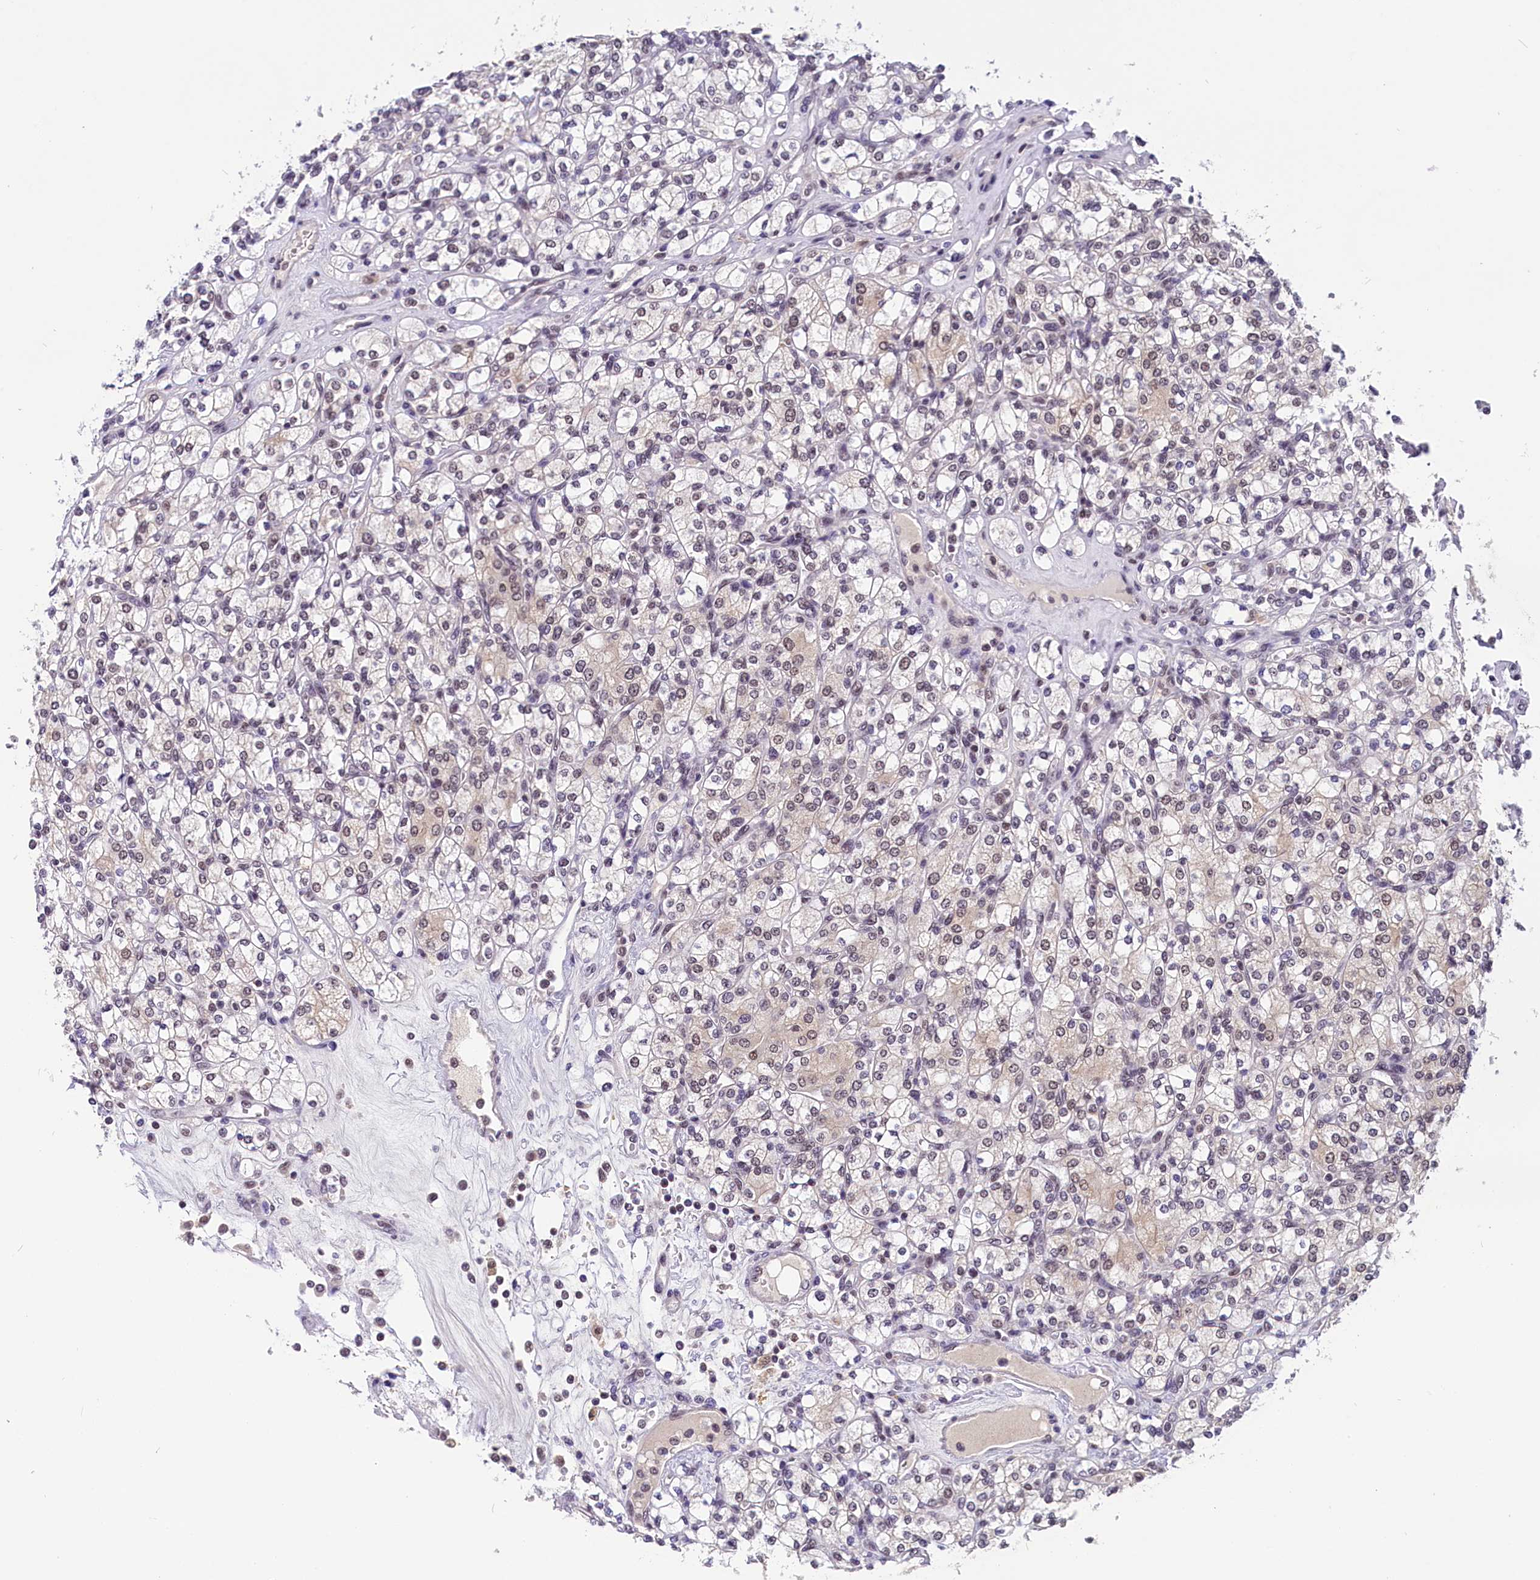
{"staining": {"intensity": "weak", "quantity": "25%-75%", "location": "nuclear"}, "tissue": "renal cancer", "cell_type": "Tumor cells", "image_type": "cancer", "snomed": [{"axis": "morphology", "description": "Adenocarcinoma, NOS"}, {"axis": "topography", "description": "Kidney"}], "caption": "The immunohistochemical stain highlights weak nuclear expression in tumor cells of renal adenocarcinoma tissue. The staining was performed using DAB to visualize the protein expression in brown, while the nuclei were stained in blue with hematoxylin (Magnification: 20x).", "gene": "ZC3H4", "patient": {"sex": "male", "age": 77}}